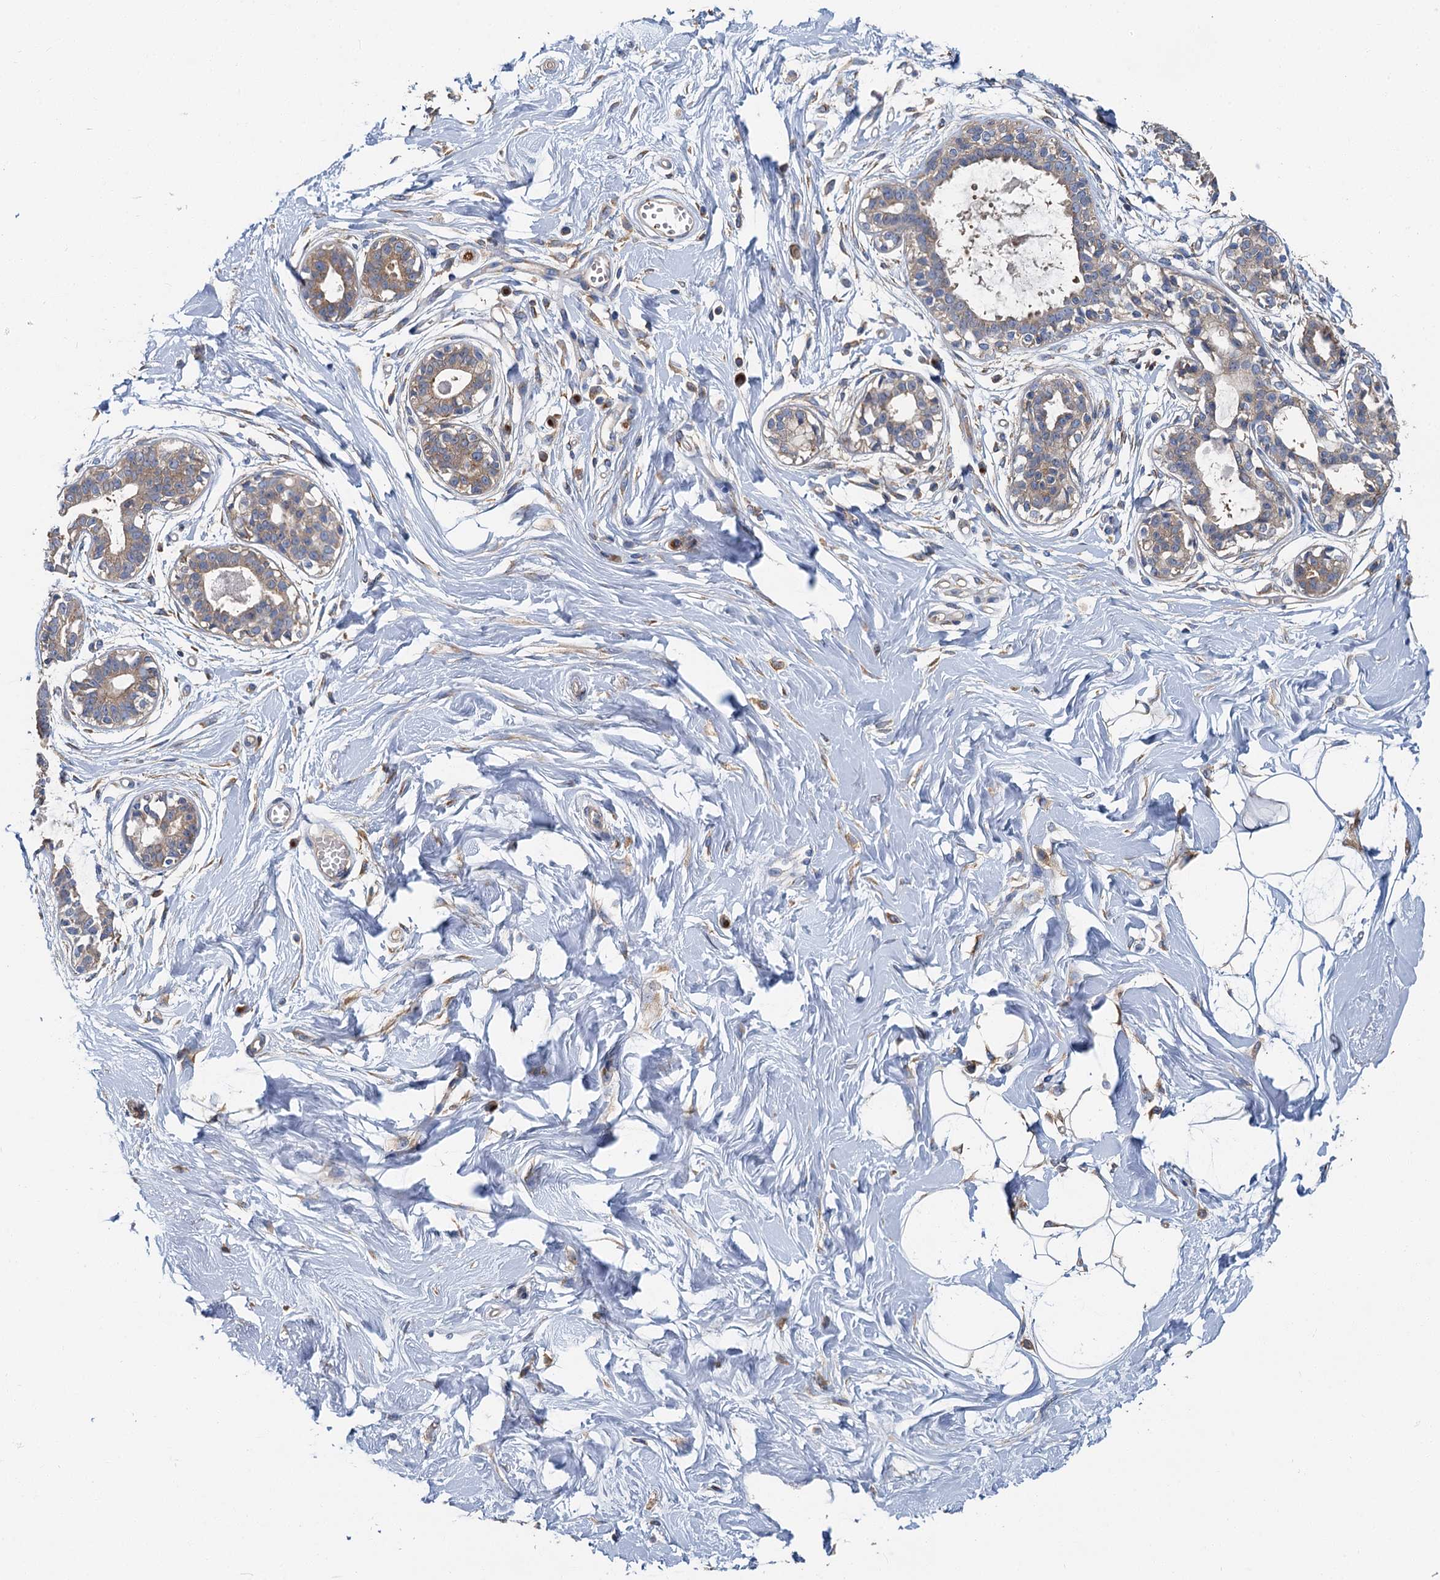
{"staining": {"intensity": "negative", "quantity": "none", "location": "none"}, "tissue": "breast", "cell_type": "Adipocytes", "image_type": "normal", "snomed": [{"axis": "morphology", "description": "Normal tissue, NOS"}, {"axis": "topography", "description": "Breast"}], "caption": "The image reveals no significant positivity in adipocytes of breast.", "gene": "PPIP5K1", "patient": {"sex": "female", "age": 45}}